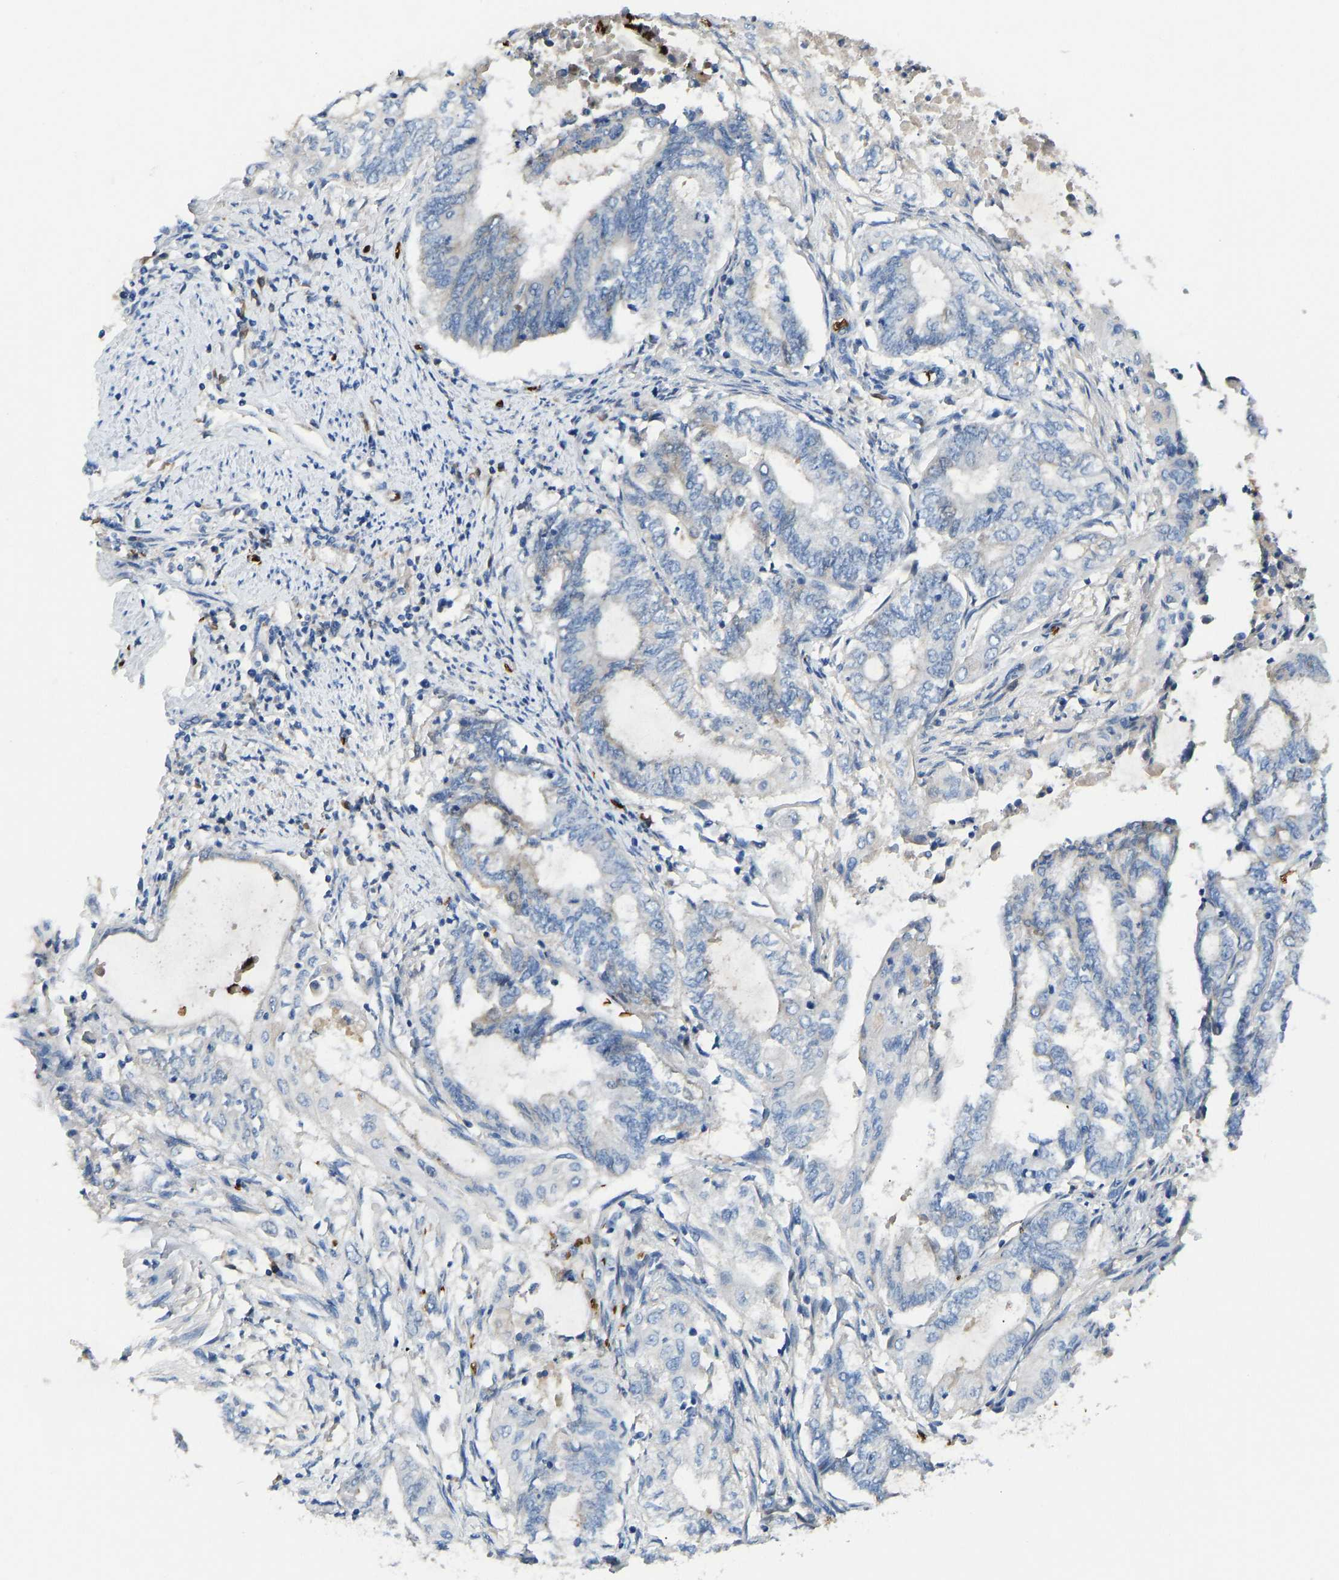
{"staining": {"intensity": "negative", "quantity": "none", "location": "none"}, "tissue": "endometrial cancer", "cell_type": "Tumor cells", "image_type": "cancer", "snomed": [{"axis": "morphology", "description": "Adenocarcinoma, NOS"}, {"axis": "topography", "description": "Uterus"}, {"axis": "topography", "description": "Endometrium"}], "caption": "High power microscopy photomicrograph of an IHC histopathology image of endometrial adenocarcinoma, revealing no significant positivity in tumor cells.", "gene": "PIGS", "patient": {"sex": "female", "age": 70}}